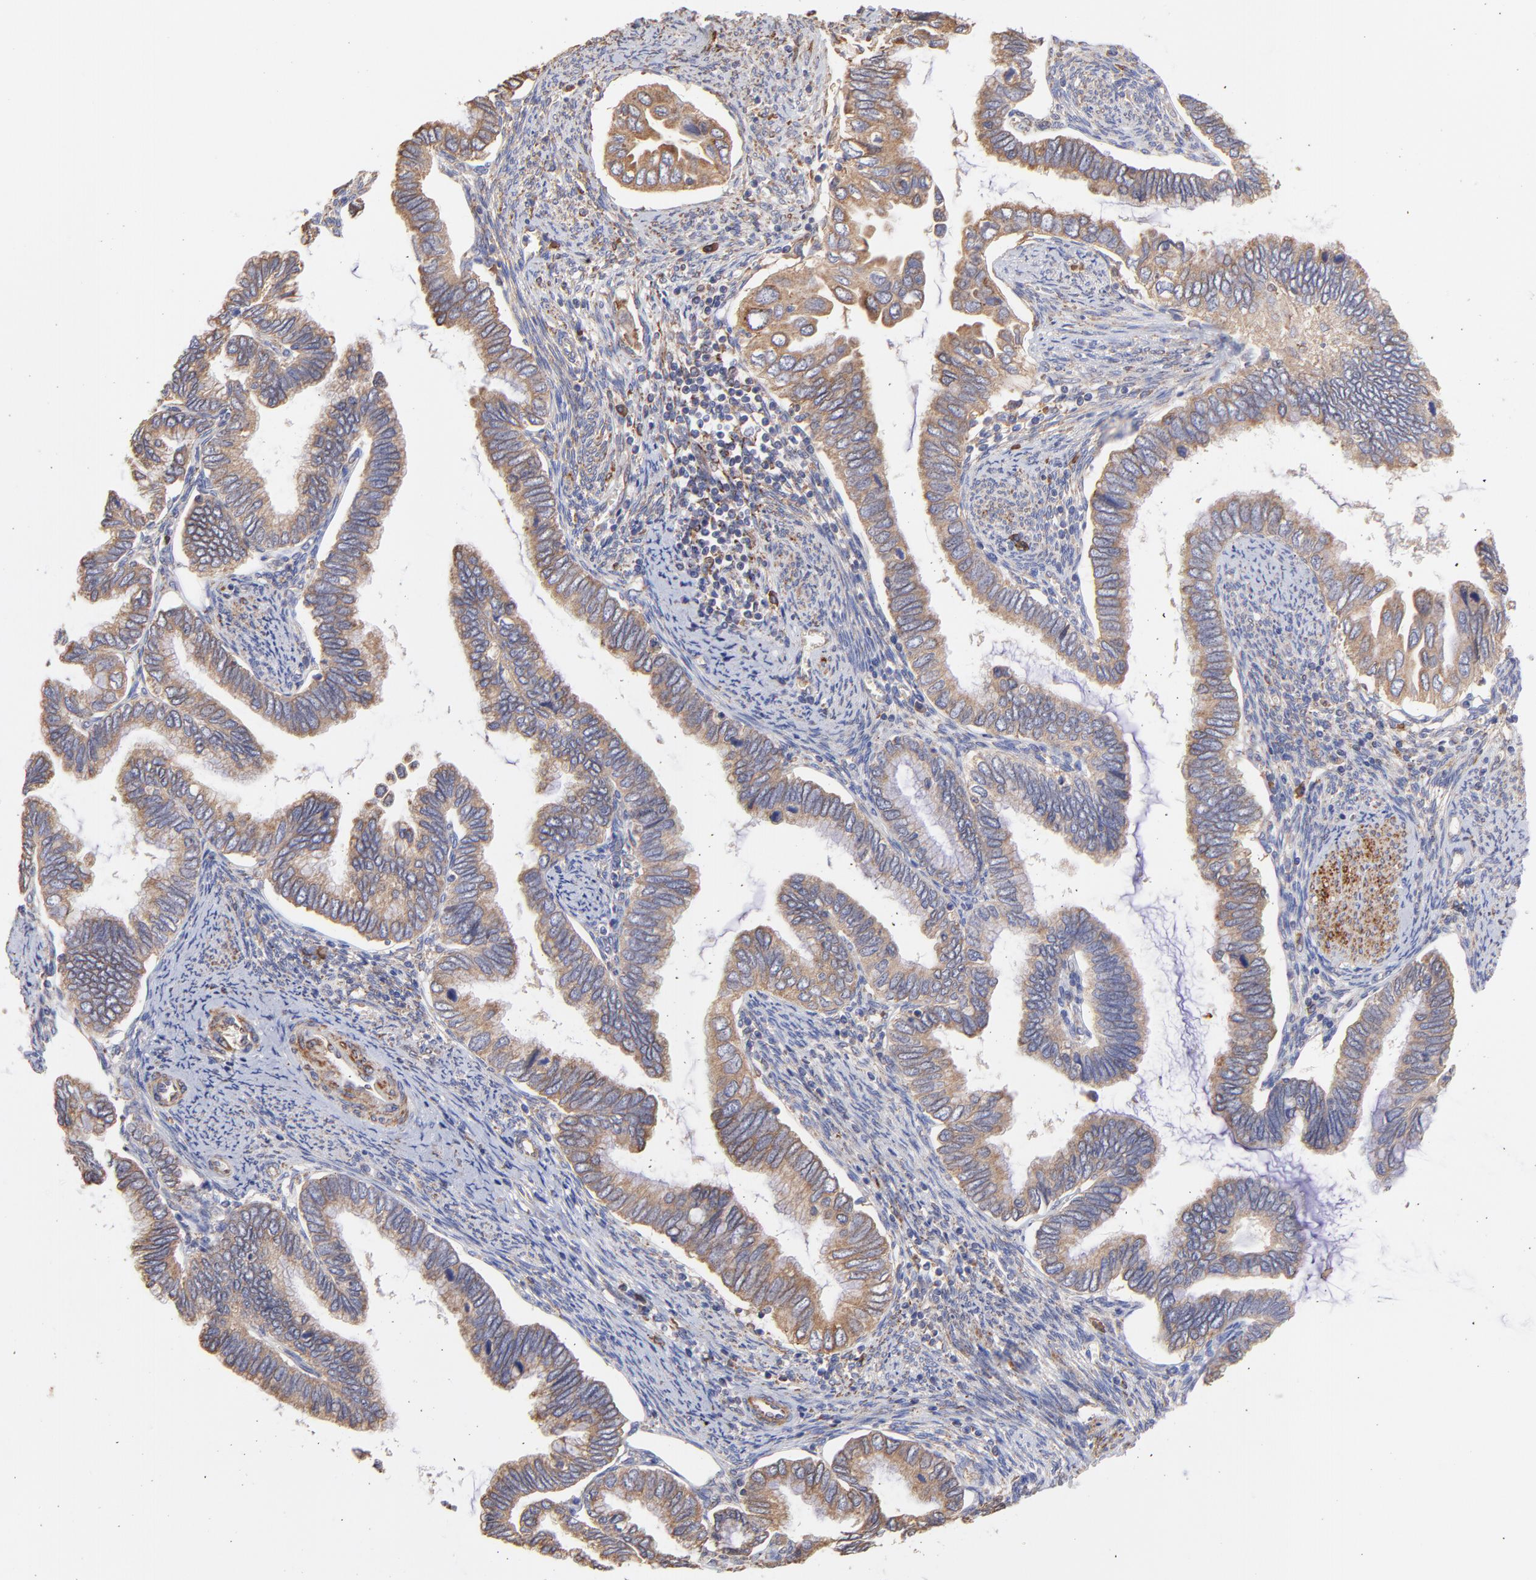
{"staining": {"intensity": "moderate", "quantity": ">75%", "location": "cytoplasmic/membranous"}, "tissue": "cervical cancer", "cell_type": "Tumor cells", "image_type": "cancer", "snomed": [{"axis": "morphology", "description": "Adenocarcinoma, NOS"}, {"axis": "topography", "description": "Cervix"}], "caption": "Moderate cytoplasmic/membranous staining is identified in about >75% of tumor cells in cervical cancer (adenocarcinoma).", "gene": "PFKM", "patient": {"sex": "female", "age": 49}}